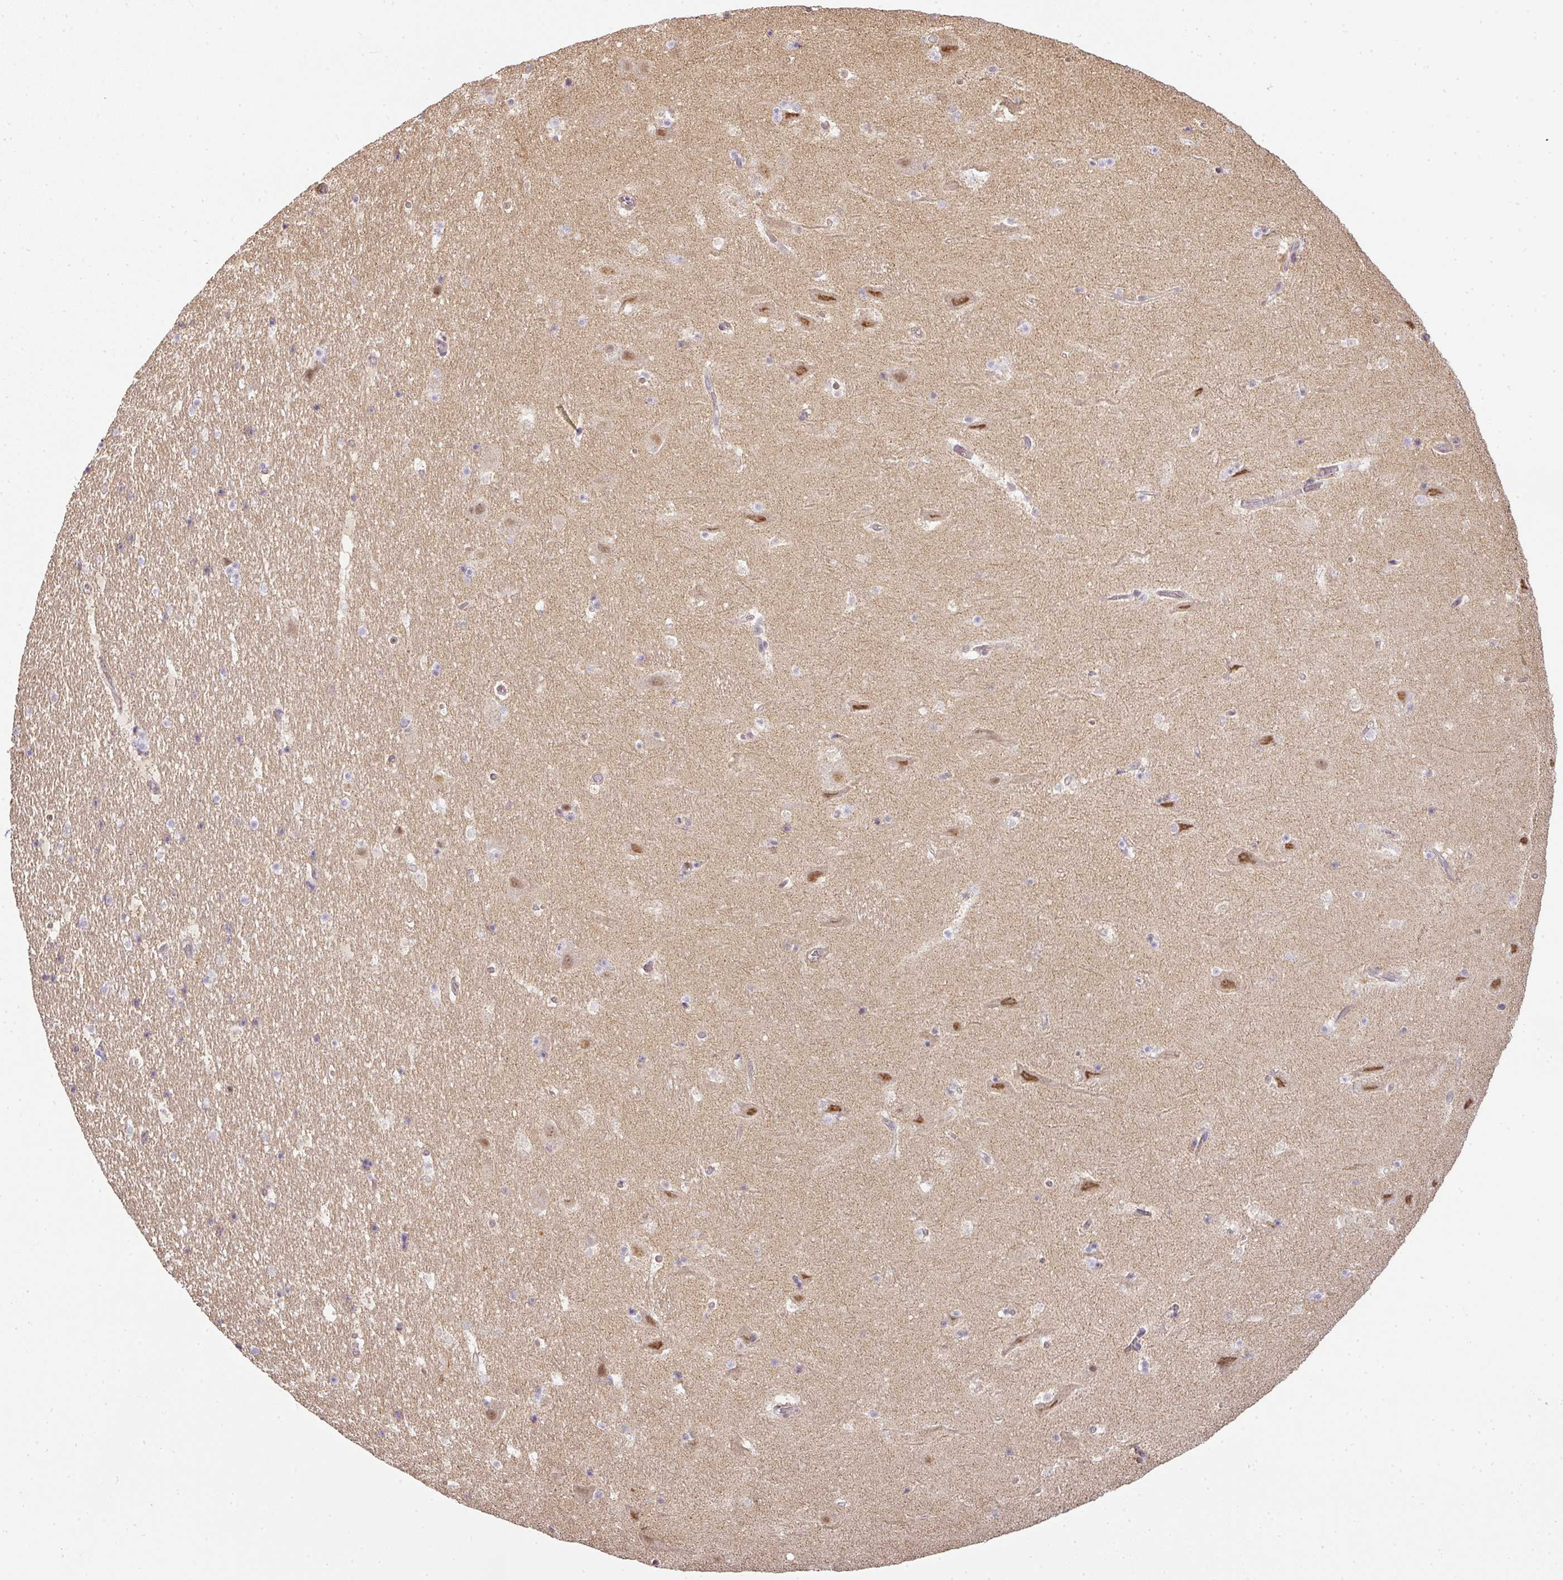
{"staining": {"intensity": "weak", "quantity": "<25%", "location": "nuclear"}, "tissue": "hippocampus", "cell_type": "Glial cells", "image_type": "normal", "snomed": [{"axis": "morphology", "description": "Normal tissue, NOS"}, {"axis": "topography", "description": "Hippocampus"}], "caption": "Image shows no protein positivity in glial cells of benign hippocampus. The staining is performed using DAB brown chromogen with nuclei counter-stained in using hematoxylin.", "gene": "MYOM2", "patient": {"sex": "male", "age": 37}}